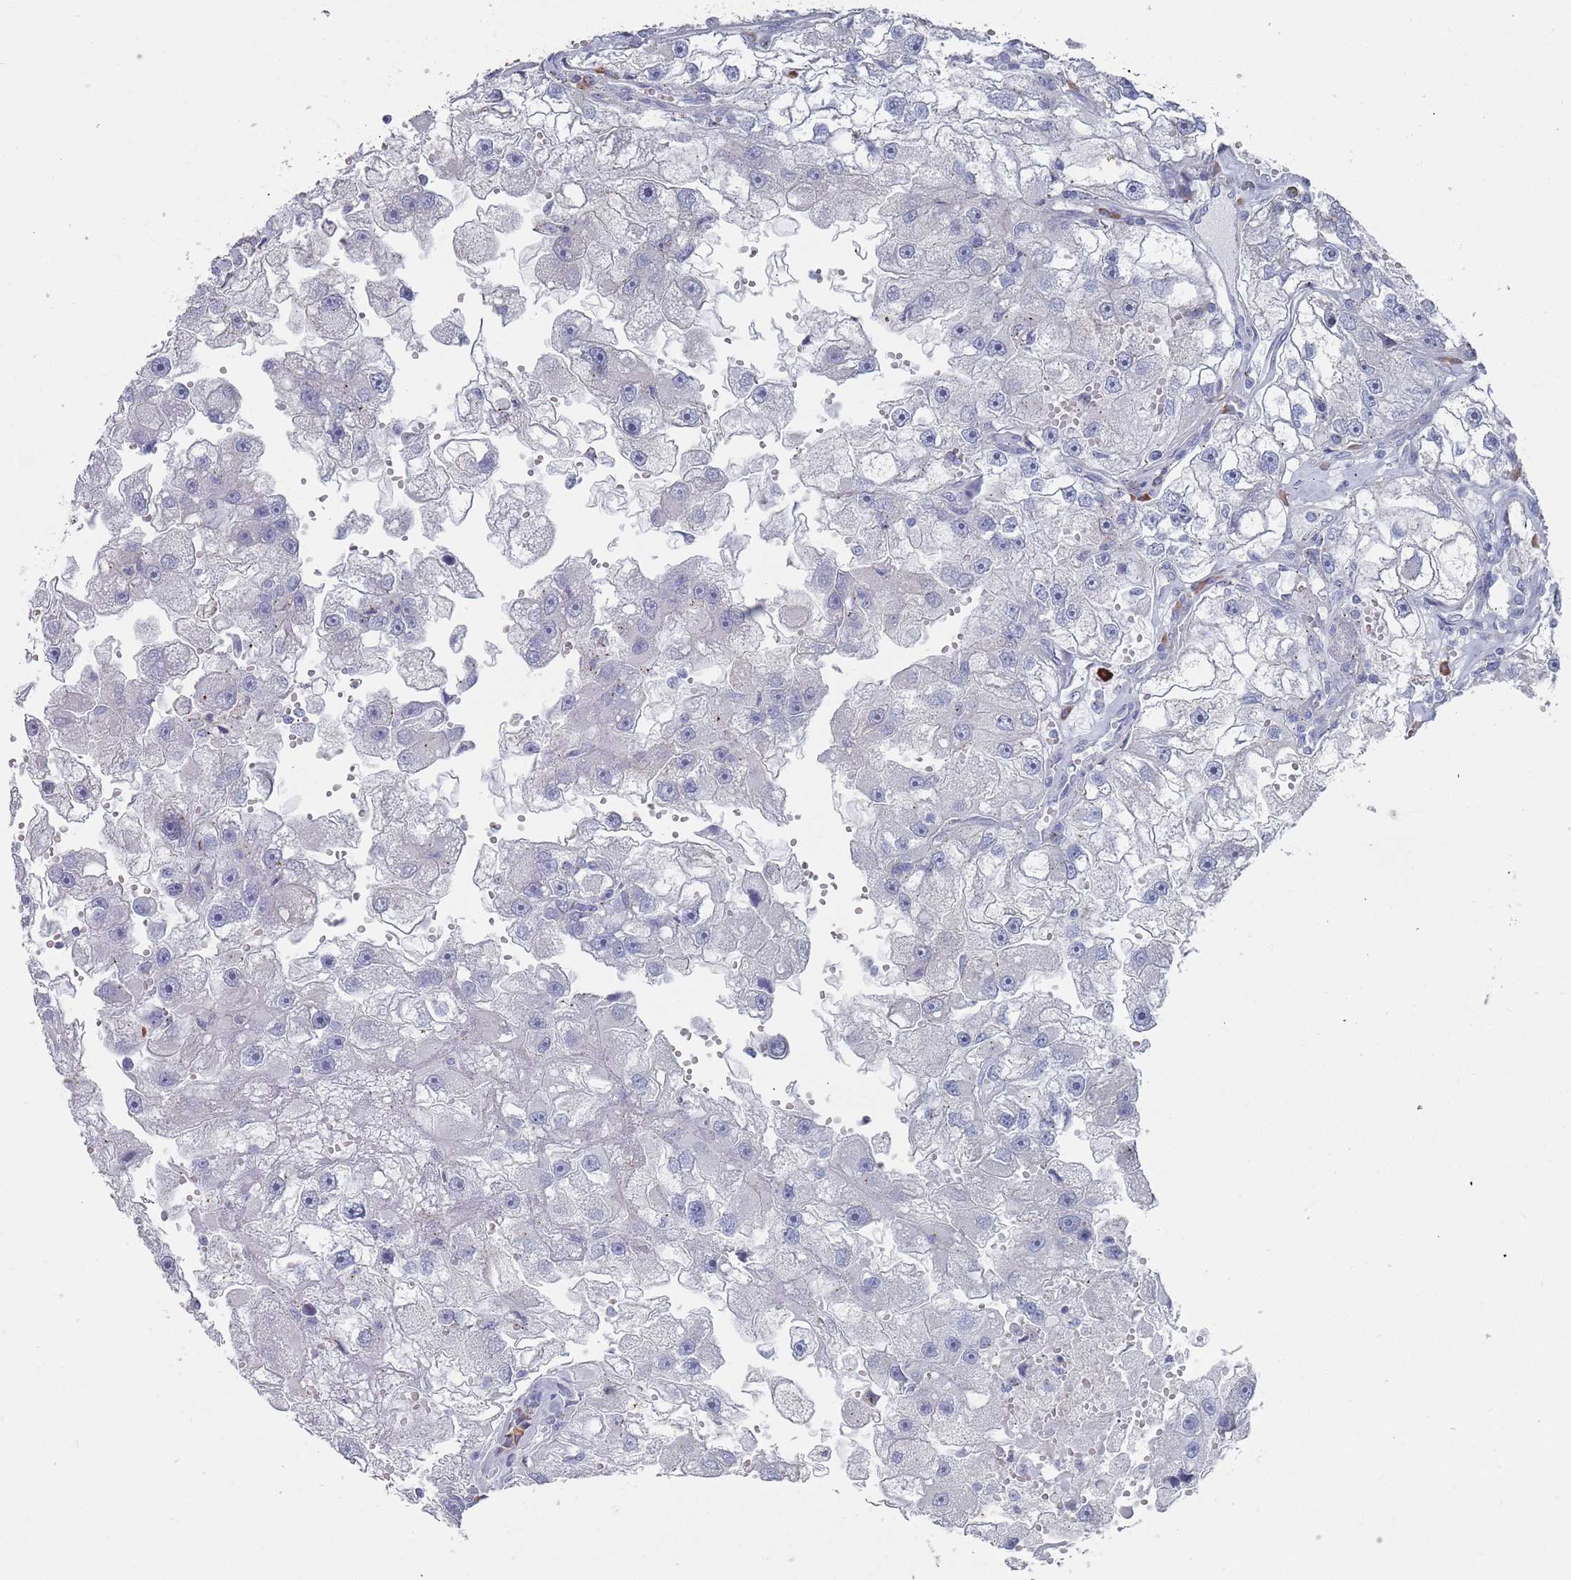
{"staining": {"intensity": "negative", "quantity": "none", "location": "none"}, "tissue": "renal cancer", "cell_type": "Tumor cells", "image_type": "cancer", "snomed": [{"axis": "morphology", "description": "Adenocarcinoma, NOS"}, {"axis": "topography", "description": "Kidney"}], "caption": "High magnification brightfield microscopy of renal cancer (adenocarcinoma) stained with DAB (brown) and counterstained with hematoxylin (blue): tumor cells show no significant staining.", "gene": "MAT1A", "patient": {"sex": "male", "age": 63}}